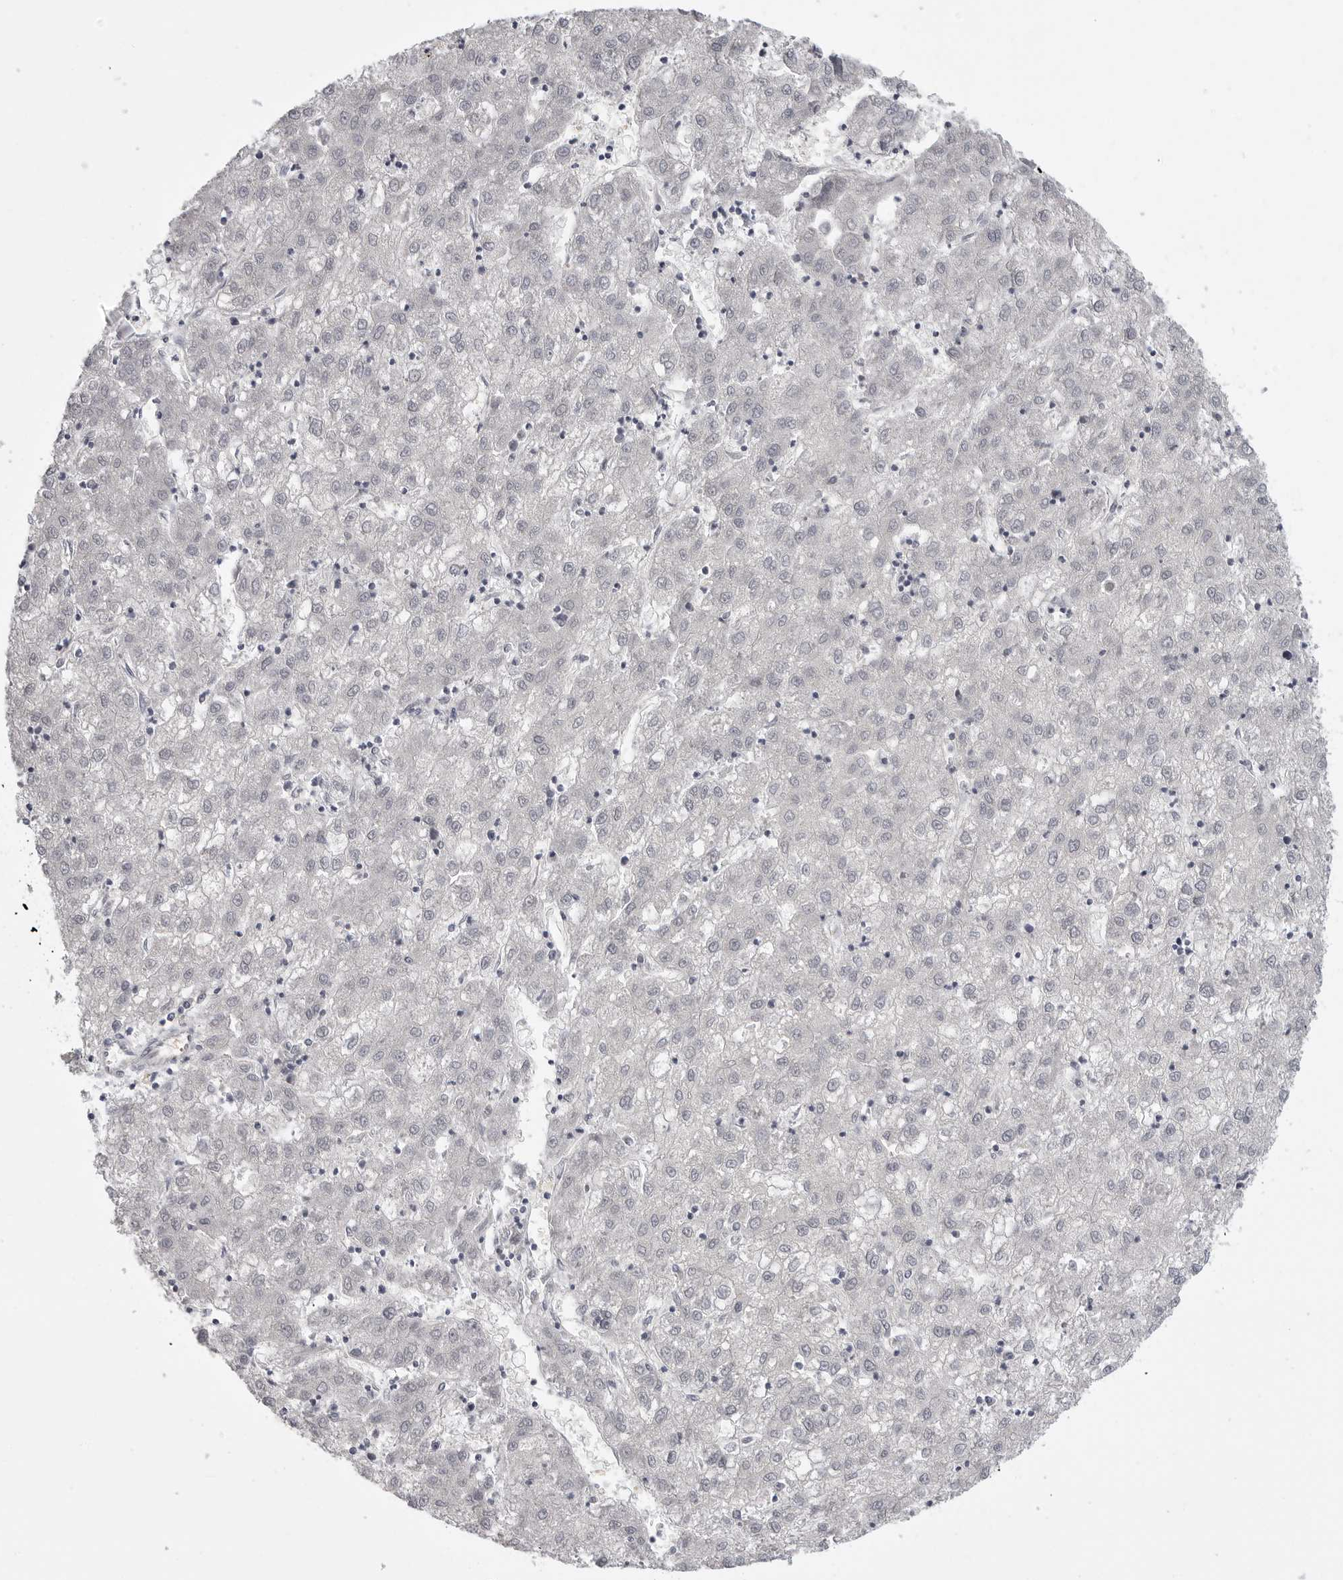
{"staining": {"intensity": "negative", "quantity": "none", "location": "none"}, "tissue": "liver cancer", "cell_type": "Tumor cells", "image_type": "cancer", "snomed": [{"axis": "morphology", "description": "Carcinoma, Hepatocellular, NOS"}, {"axis": "topography", "description": "Liver"}], "caption": "Hepatocellular carcinoma (liver) was stained to show a protein in brown. There is no significant staining in tumor cells.", "gene": "FBXO43", "patient": {"sex": "male", "age": 72}}